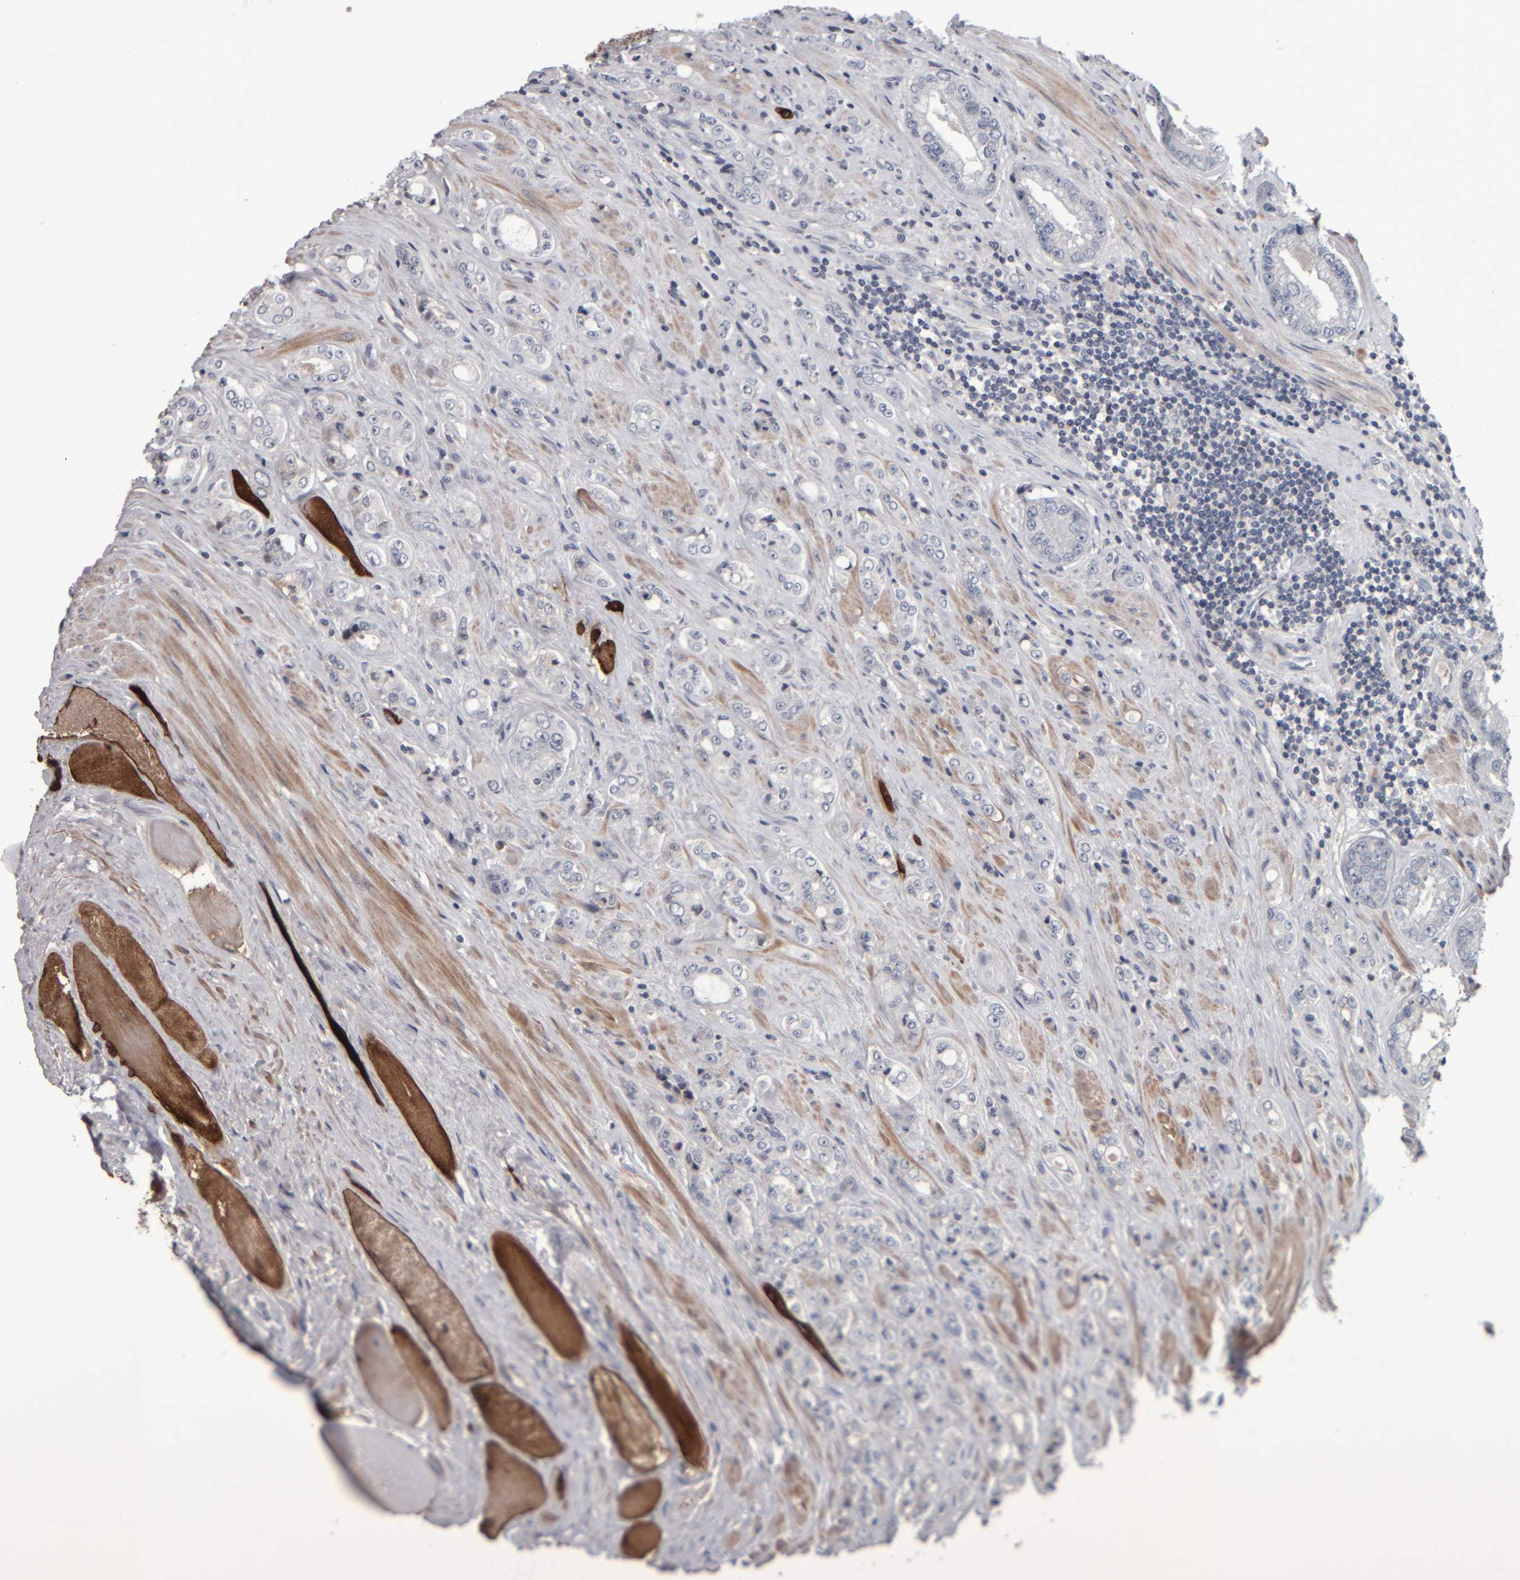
{"staining": {"intensity": "negative", "quantity": "none", "location": "none"}, "tissue": "prostate cancer", "cell_type": "Tumor cells", "image_type": "cancer", "snomed": [{"axis": "morphology", "description": "Adenocarcinoma, High grade"}, {"axis": "topography", "description": "Prostate"}], "caption": "Immunohistochemical staining of human high-grade adenocarcinoma (prostate) demonstrates no significant positivity in tumor cells.", "gene": "CAVIN4", "patient": {"sex": "male", "age": 61}}